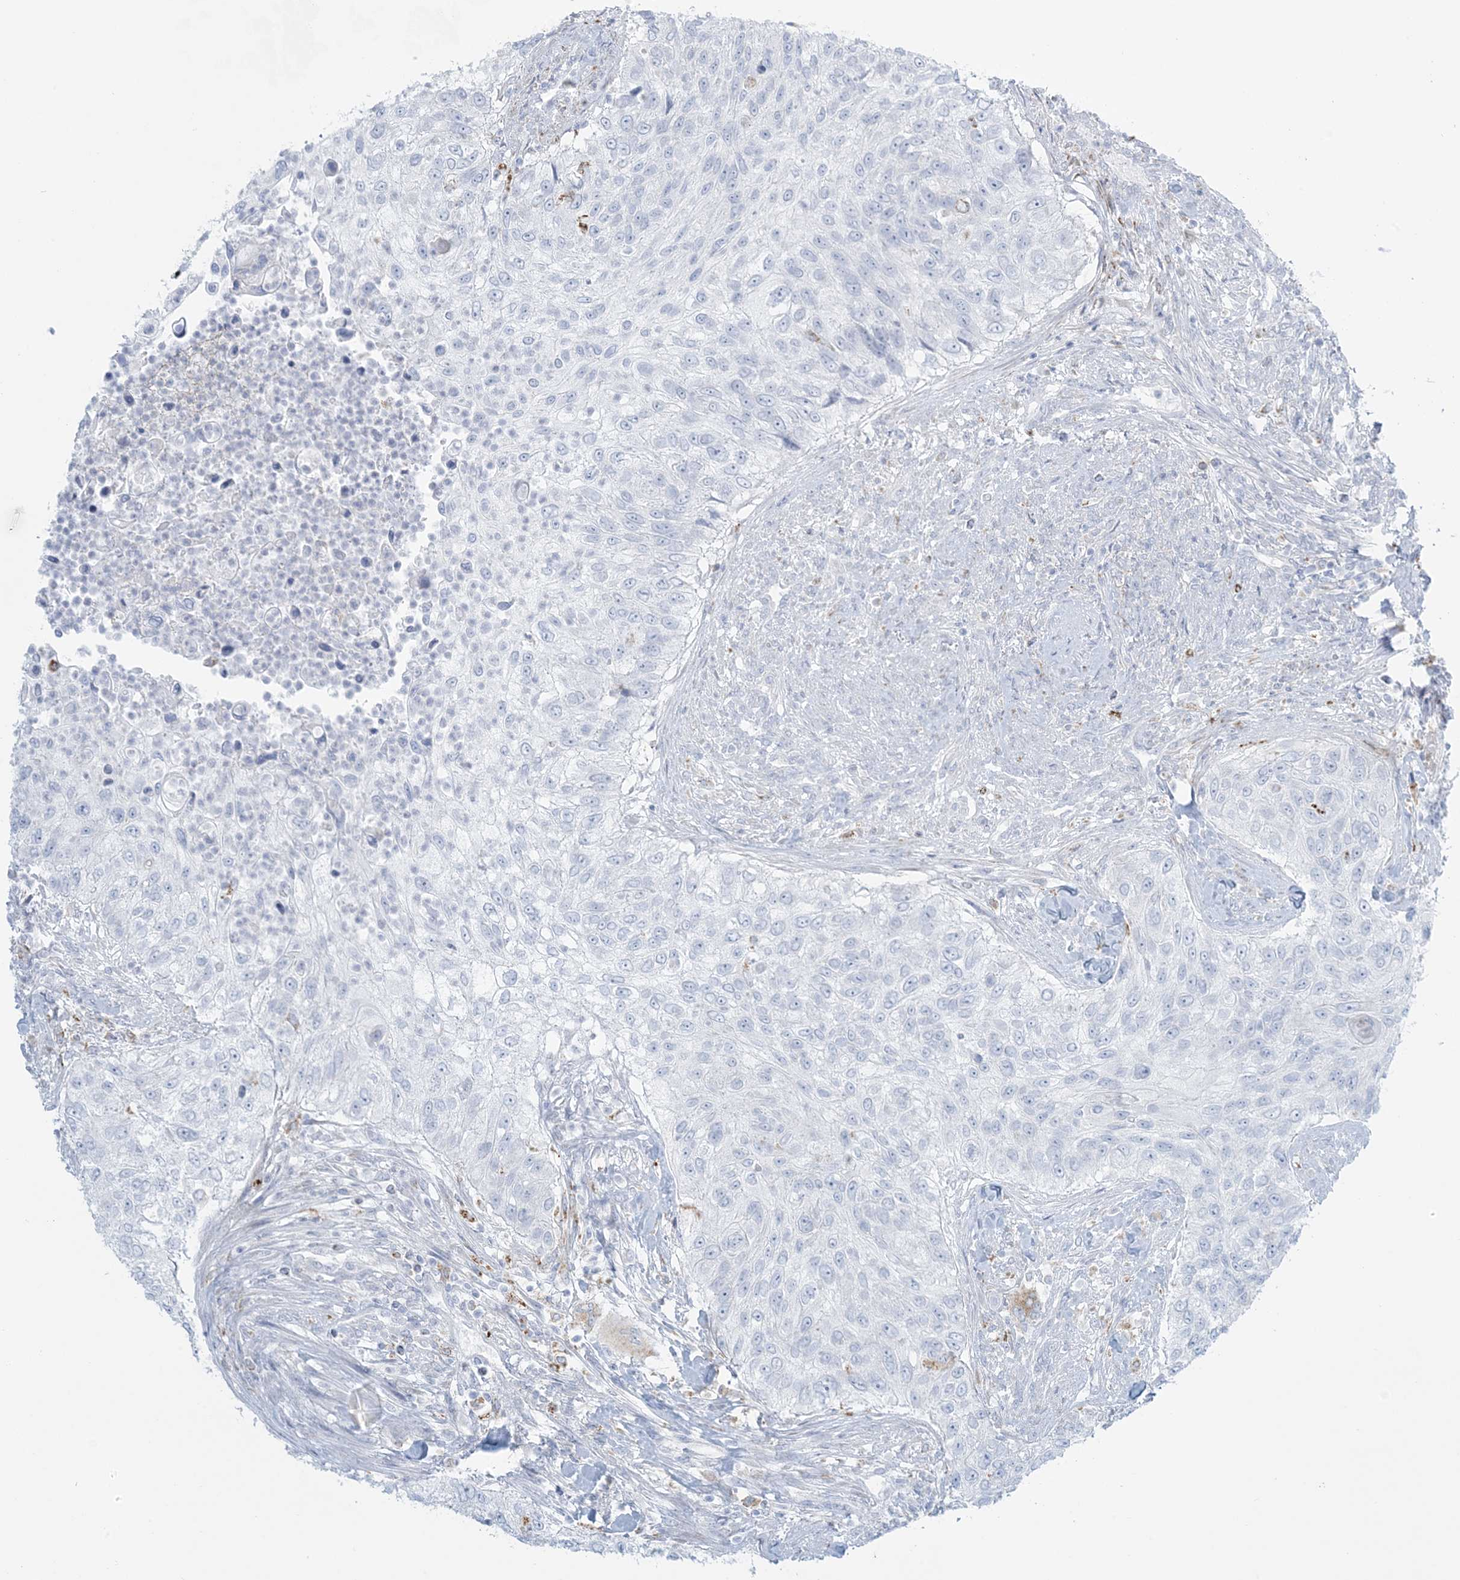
{"staining": {"intensity": "negative", "quantity": "none", "location": "none"}, "tissue": "urothelial cancer", "cell_type": "Tumor cells", "image_type": "cancer", "snomed": [{"axis": "morphology", "description": "Urothelial carcinoma, High grade"}, {"axis": "topography", "description": "Urinary bladder"}], "caption": "Tumor cells are negative for brown protein staining in urothelial cancer.", "gene": "ZDHHC4", "patient": {"sex": "female", "age": 60}}